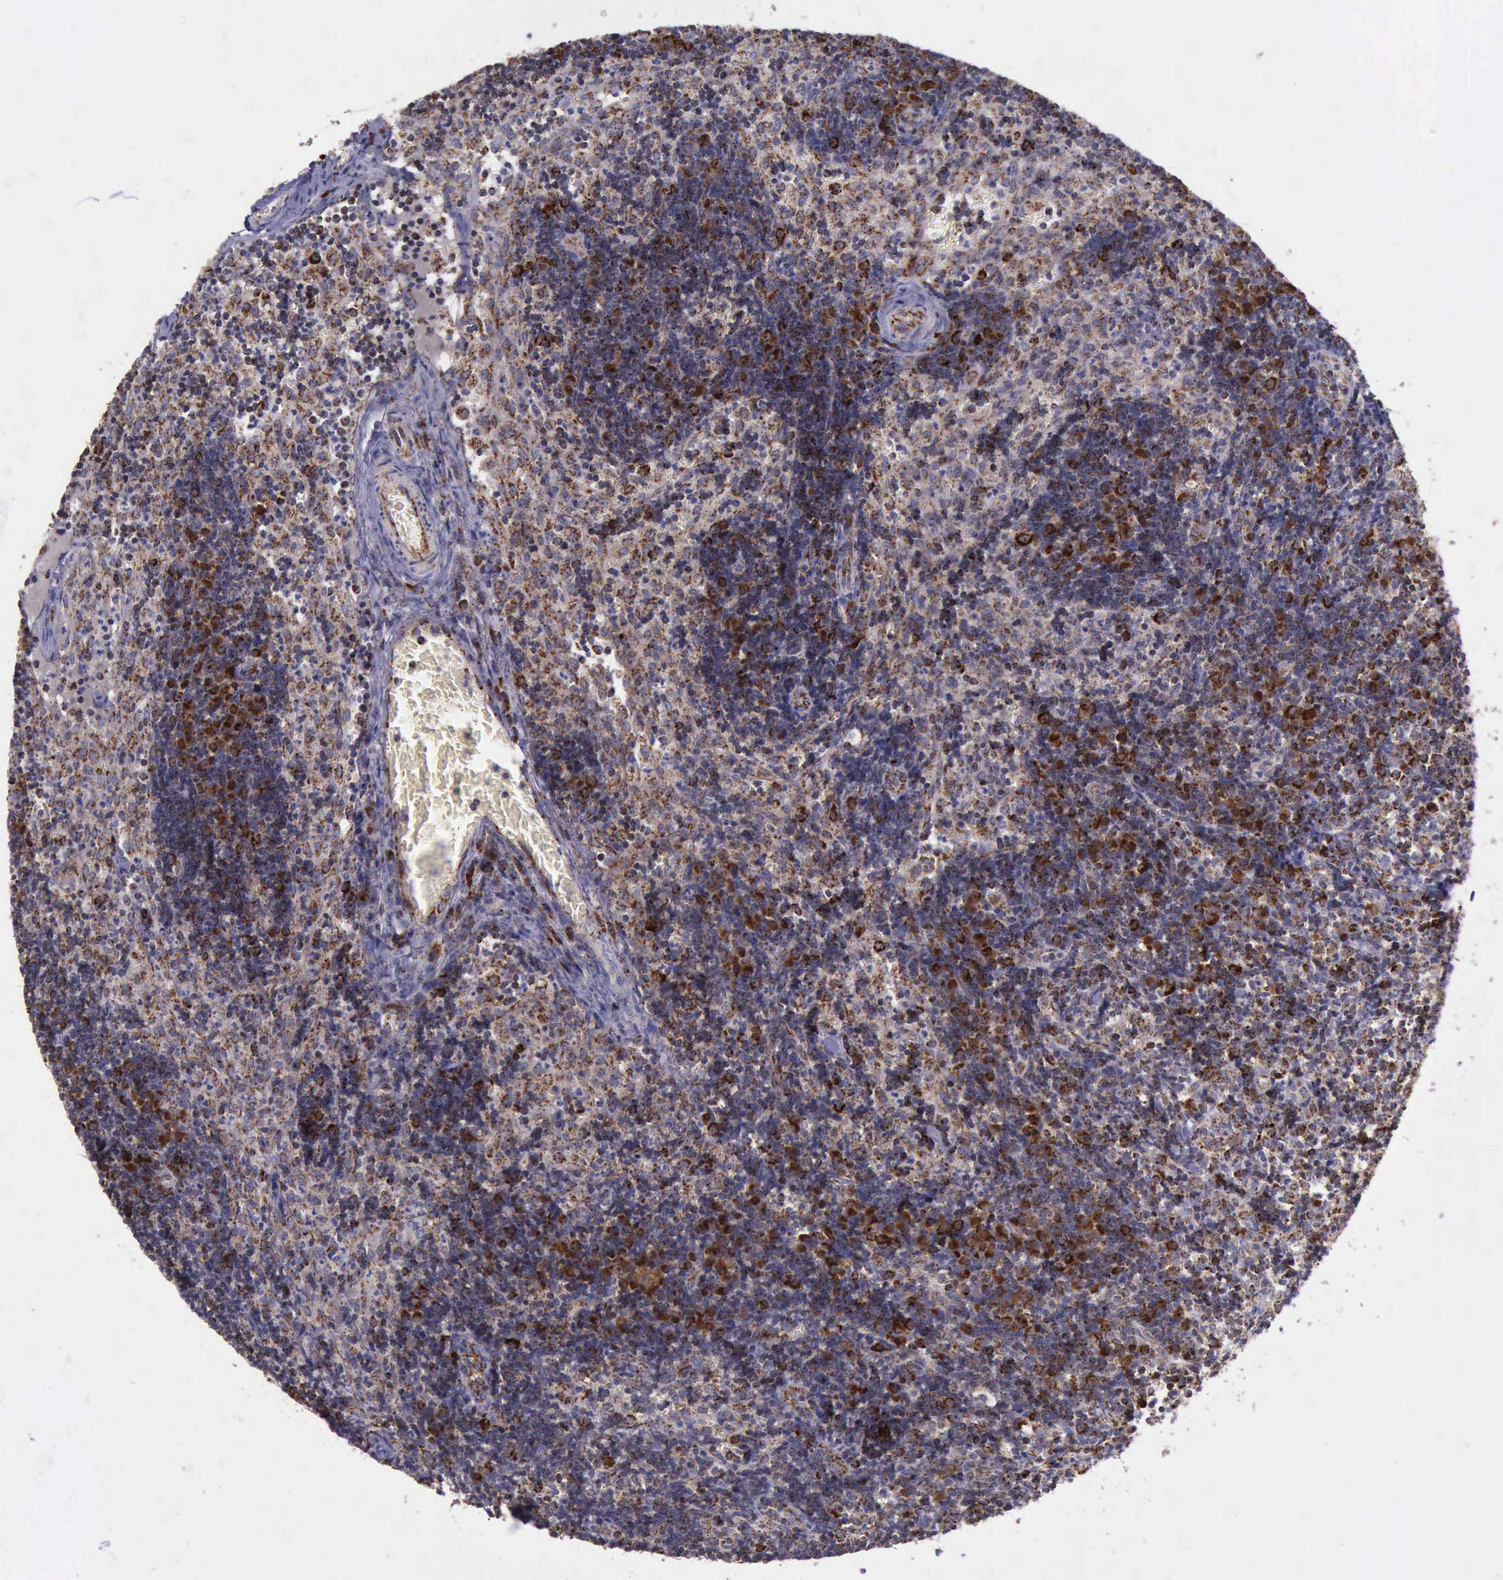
{"staining": {"intensity": "moderate", "quantity": ">75%", "location": "cytoplasmic/membranous"}, "tissue": "lymph node", "cell_type": "Germinal center cells", "image_type": "normal", "snomed": [{"axis": "morphology", "description": "Normal tissue, NOS"}, {"axis": "morphology", "description": "Inflammation, NOS"}, {"axis": "topography", "description": "Lymph node"}, {"axis": "topography", "description": "Salivary gland"}], "caption": "Immunohistochemistry of benign lymph node displays medium levels of moderate cytoplasmic/membranous positivity in about >75% of germinal center cells.", "gene": "TXN2", "patient": {"sex": "male", "age": 3}}